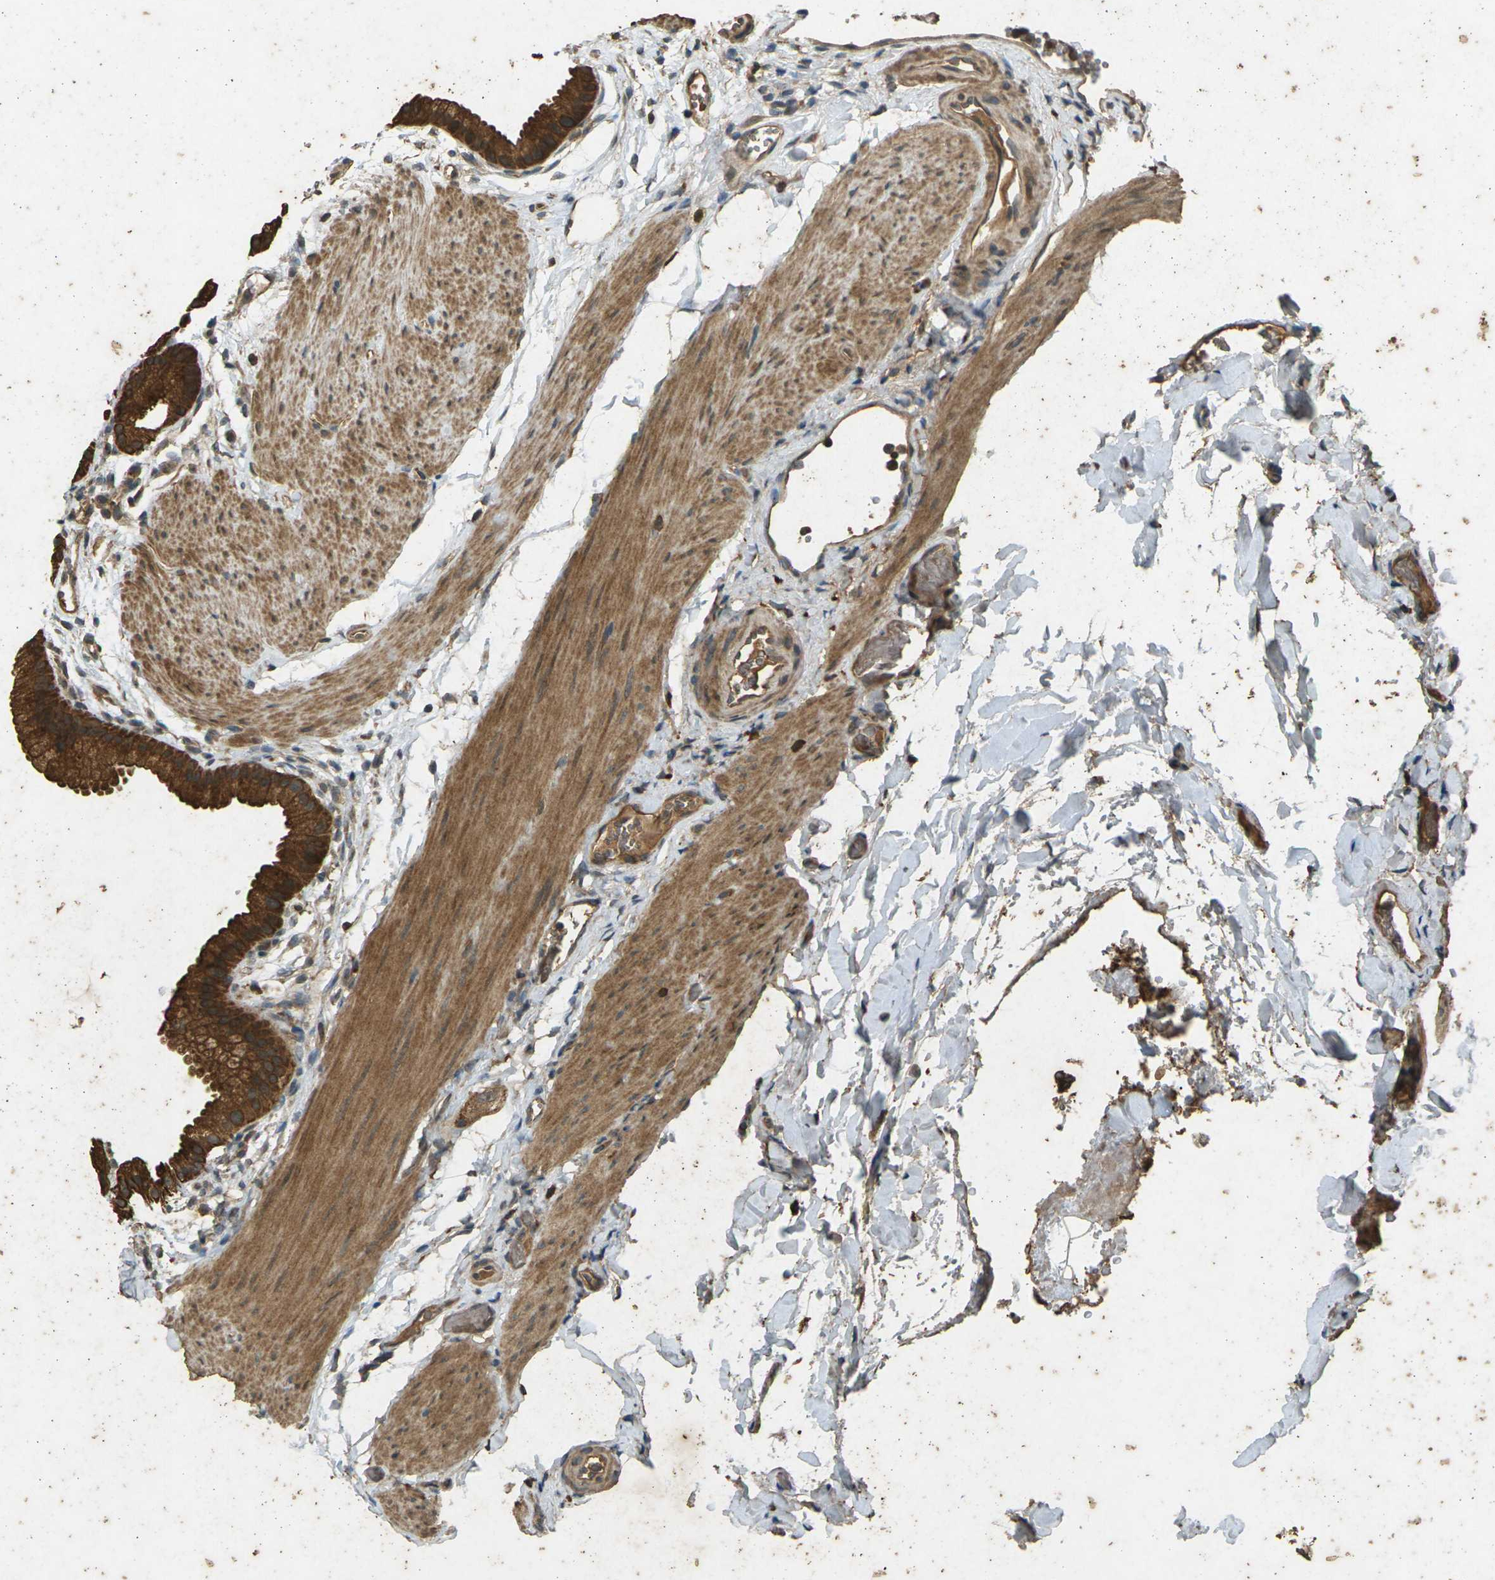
{"staining": {"intensity": "strong", "quantity": ">75%", "location": "cytoplasmic/membranous"}, "tissue": "gallbladder", "cell_type": "Glandular cells", "image_type": "normal", "snomed": [{"axis": "morphology", "description": "Normal tissue, NOS"}, {"axis": "topography", "description": "Gallbladder"}], "caption": "A high amount of strong cytoplasmic/membranous positivity is seen in about >75% of glandular cells in unremarkable gallbladder. Nuclei are stained in blue.", "gene": "TAP1", "patient": {"sex": "female", "age": 64}}